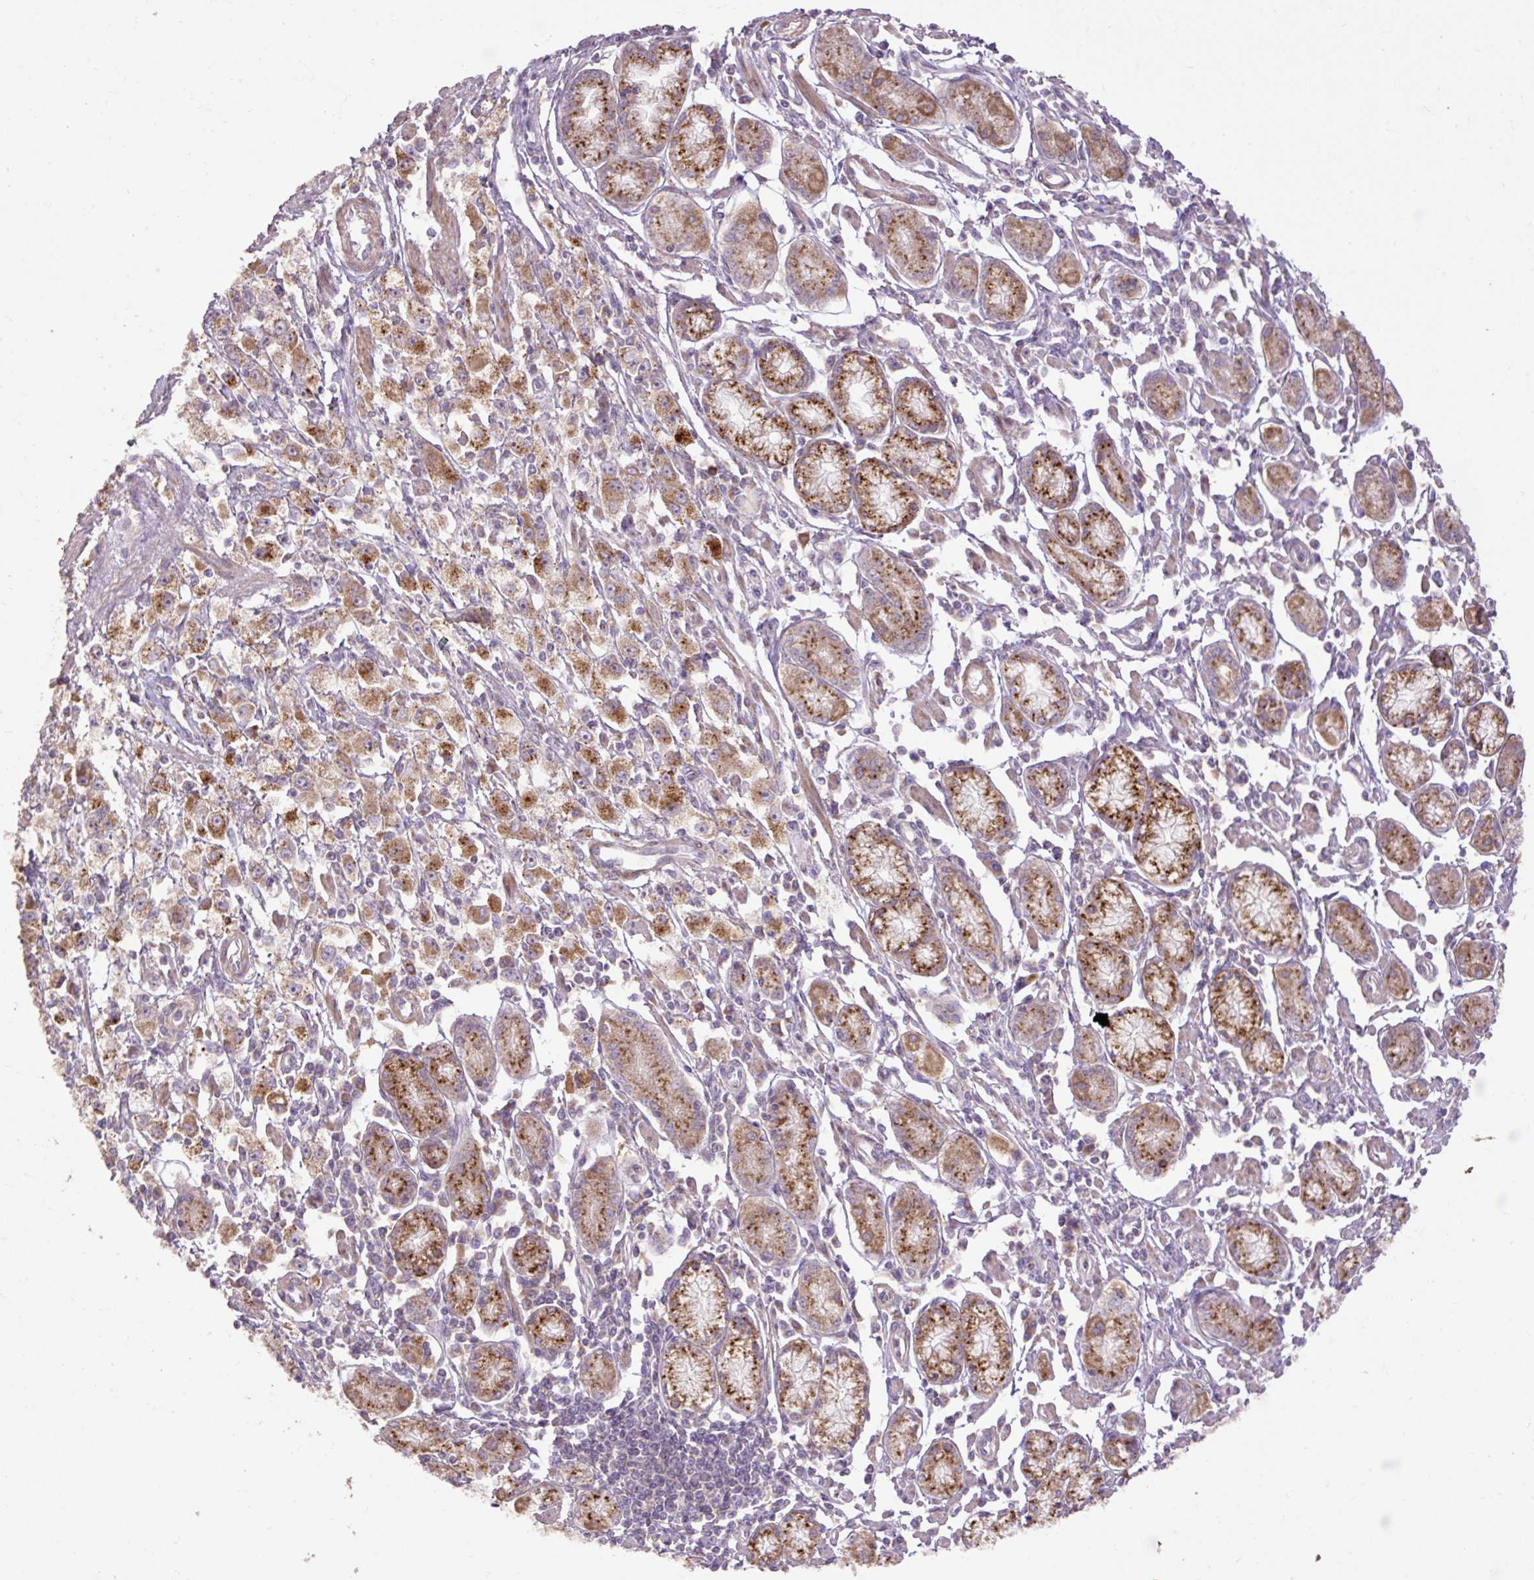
{"staining": {"intensity": "moderate", "quantity": ">75%", "location": "cytoplasmic/membranous"}, "tissue": "stomach cancer", "cell_type": "Tumor cells", "image_type": "cancer", "snomed": [{"axis": "morphology", "description": "Adenocarcinoma, NOS"}, {"axis": "topography", "description": "Stomach"}], "caption": "Human stomach cancer stained with a protein marker displays moderate staining in tumor cells.", "gene": "ABR", "patient": {"sex": "female", "age": 59}}